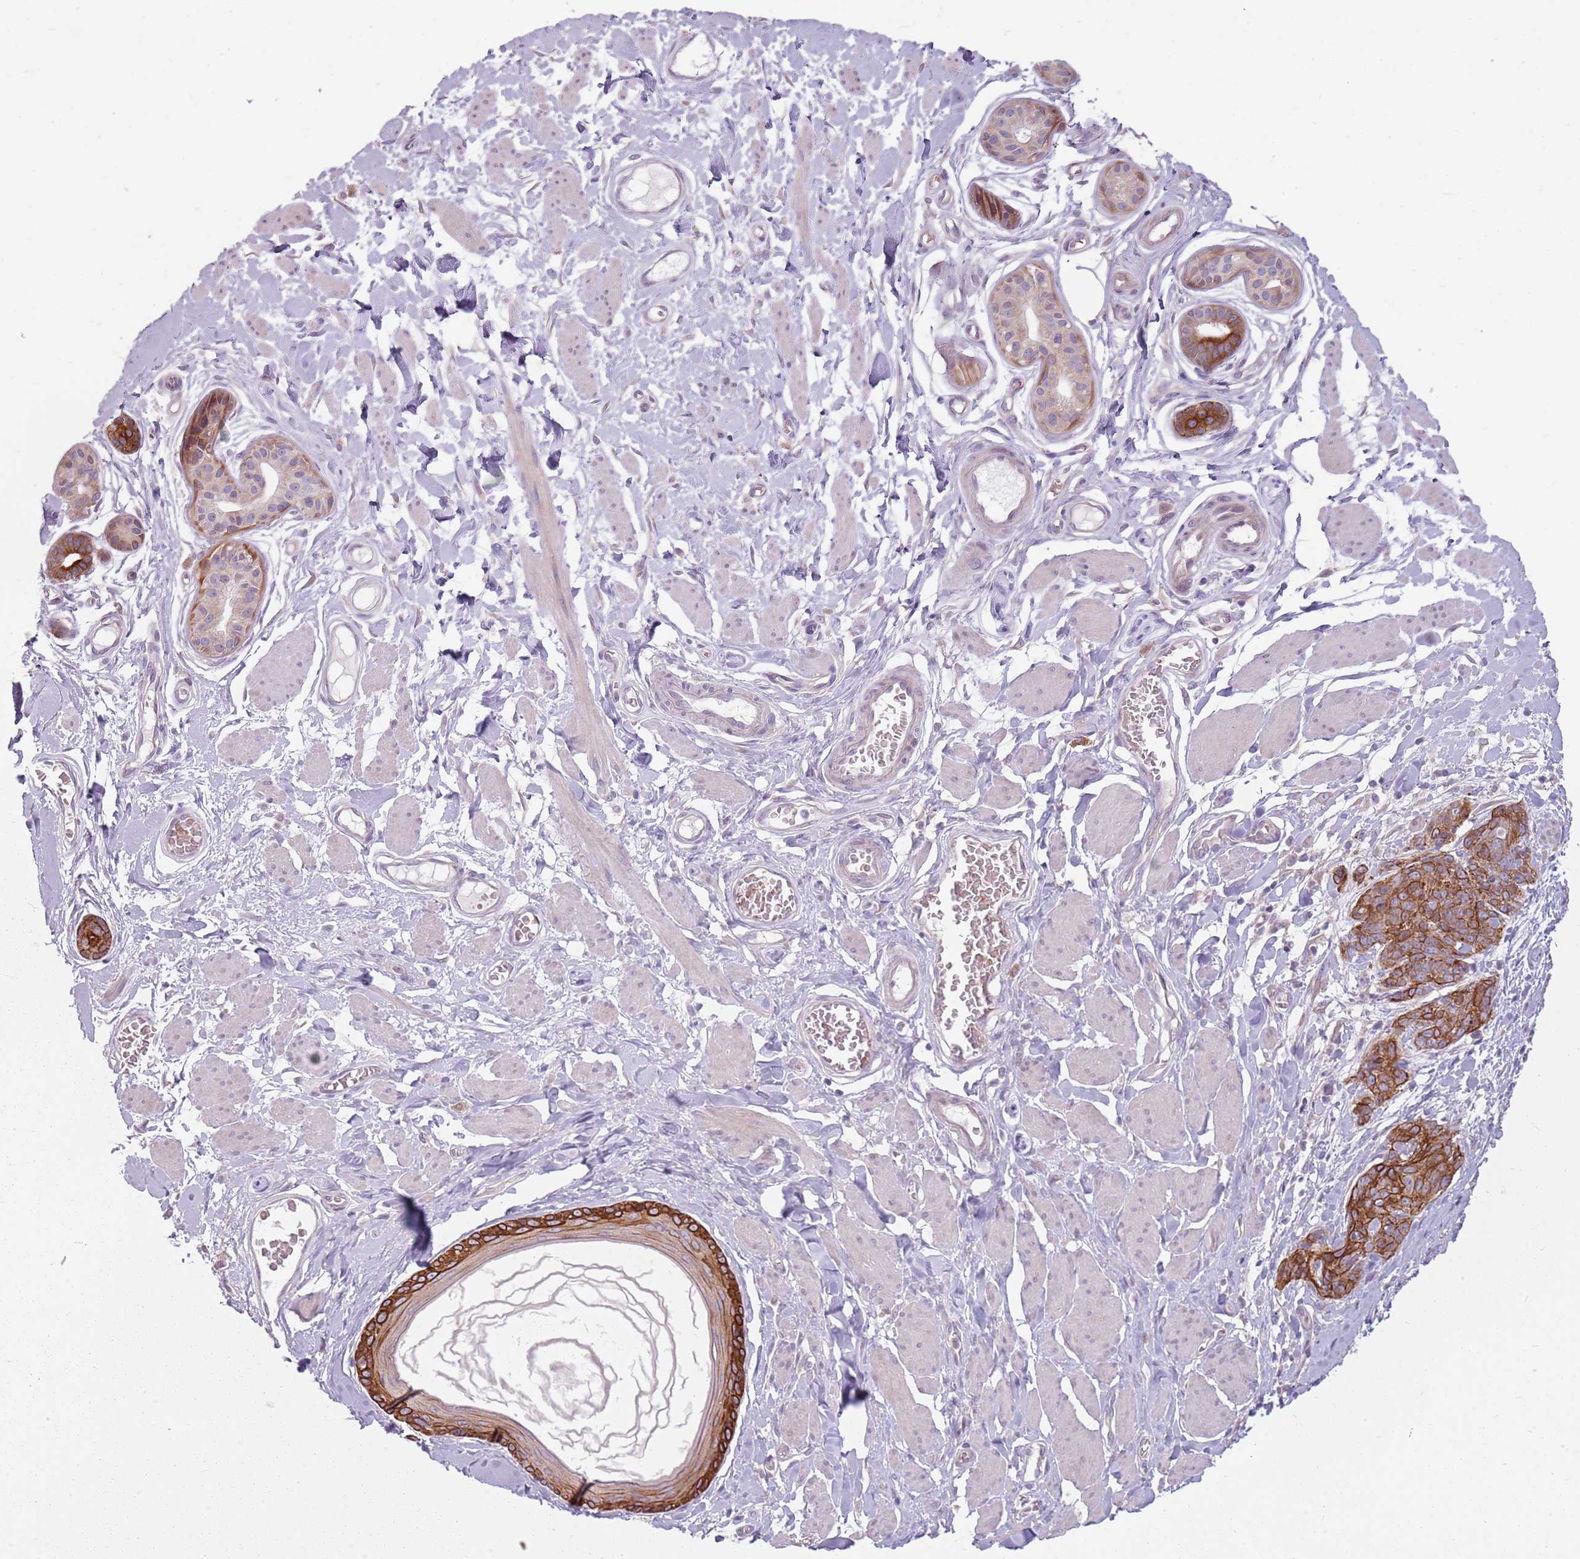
{"staining": {"intensity": "strong", "quantity": "25%-75%", "location": "cytoplasmic/membranous"}, "tissue": "skin cancer", "cell_type": "Tumor cells", "image_type": "cancer", "snomed": [{"axis": "morphology", "description": "Squamous cell carcinoma, NOS"}, {"axis": "topography", "description": "Skin"}, {"axis": "topography", "description": "Vulva"}], "caption": "Human skin cancer stained for a protein (brown) displays strong cytoplasmic/membranous positive expression in approximately 25%-75% of tumor cells.", "gene": "HSPA14", "patient": {"sex": "female", "age": 85}}